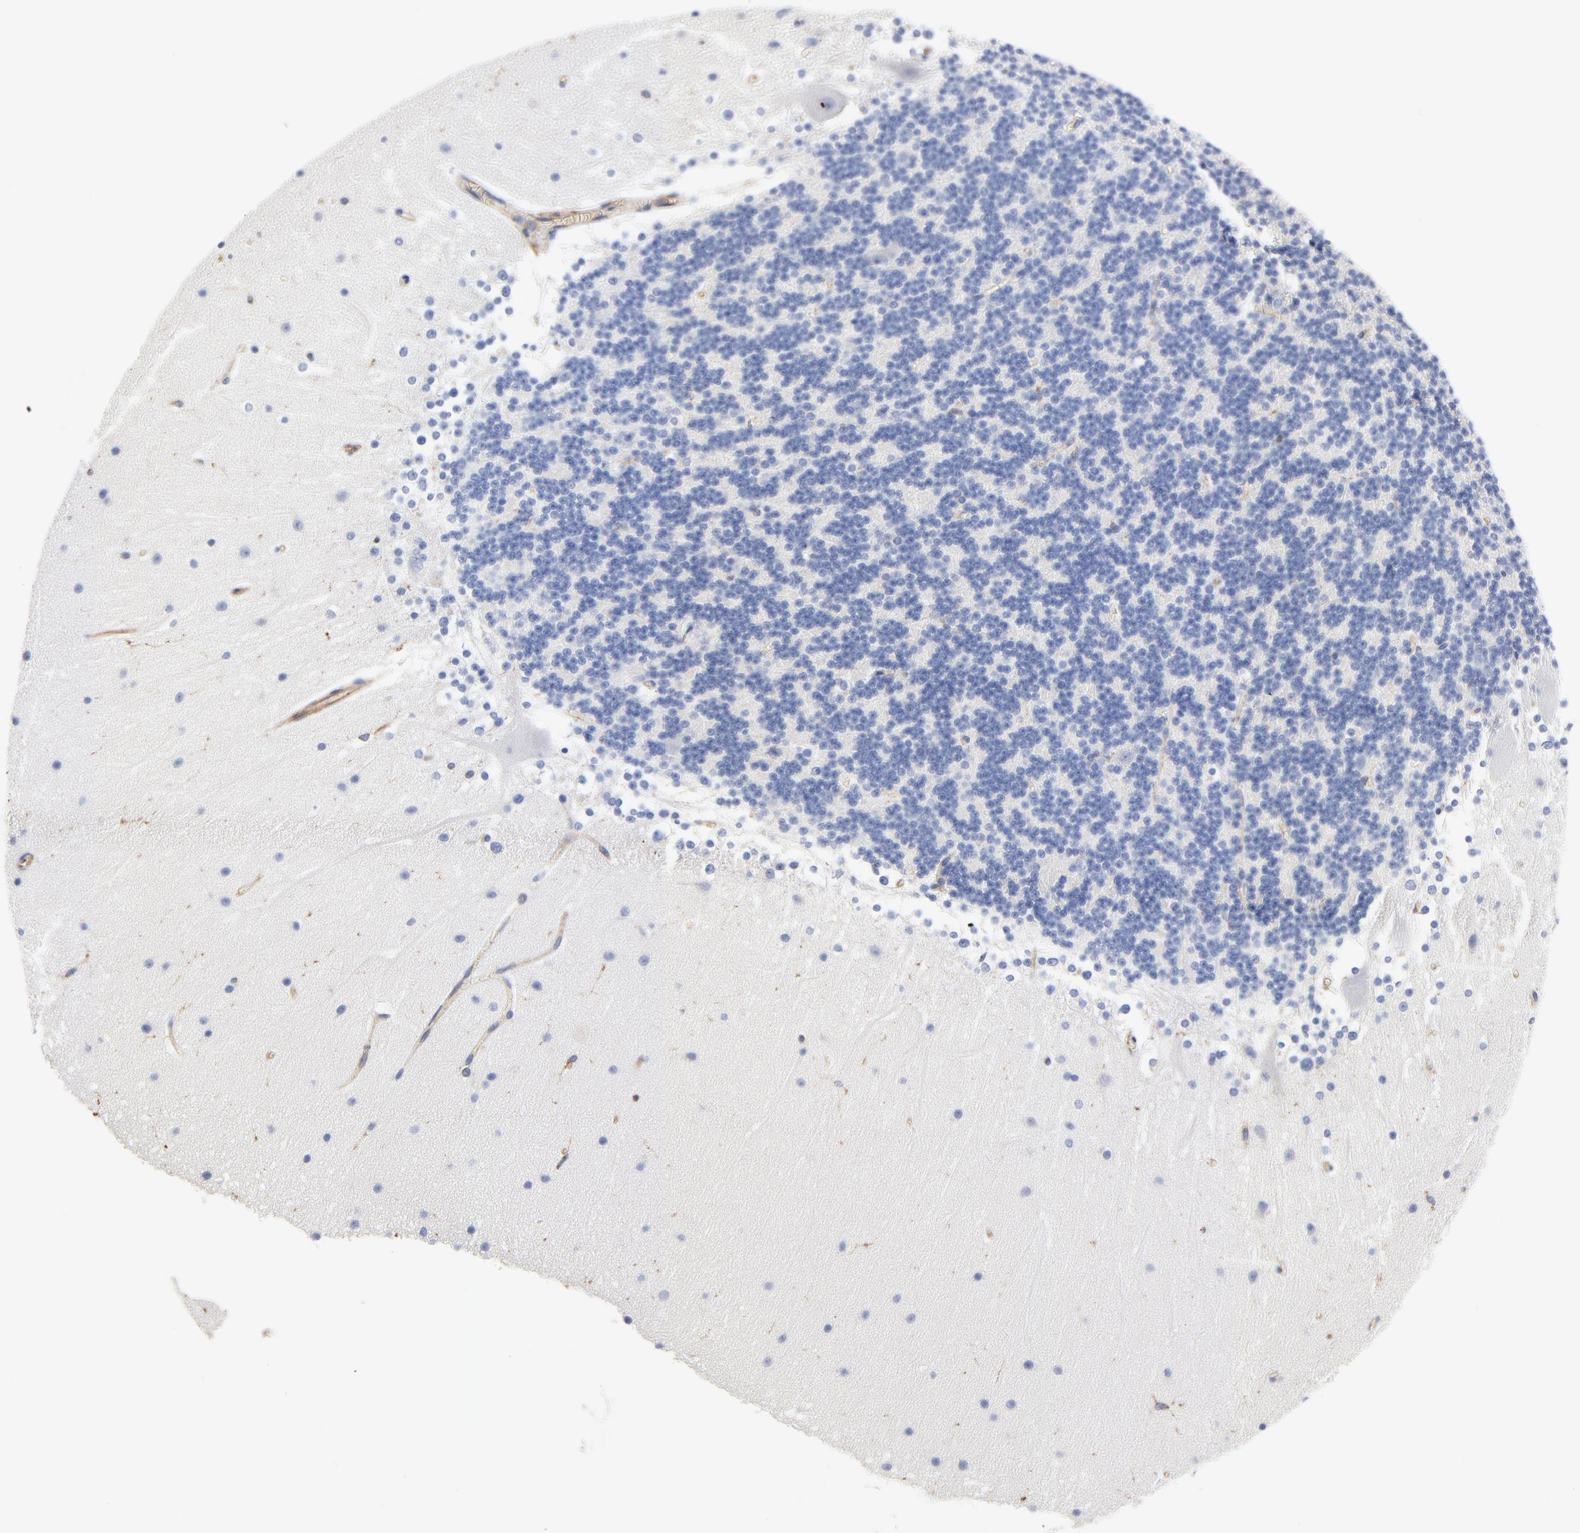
{"staining": {"intensity": "negative", "quantity": "none", "location": "none"}, "tissue": "cerebellum", "cell_type": "Cells in granular layer", "image_type": "normal", "snomed": [{"axis": "morphology", "description": "Normal tissue, NOS"}, {"axis": "topography", "description": "Cerebellum"}], "caption": "There is no significant expression in cells in granular layer of cerebellum. (IHC, brightfield microscopy, high magnification).", "gene": "CD2AP", "patient": {"sex": "female", "age": 19}}